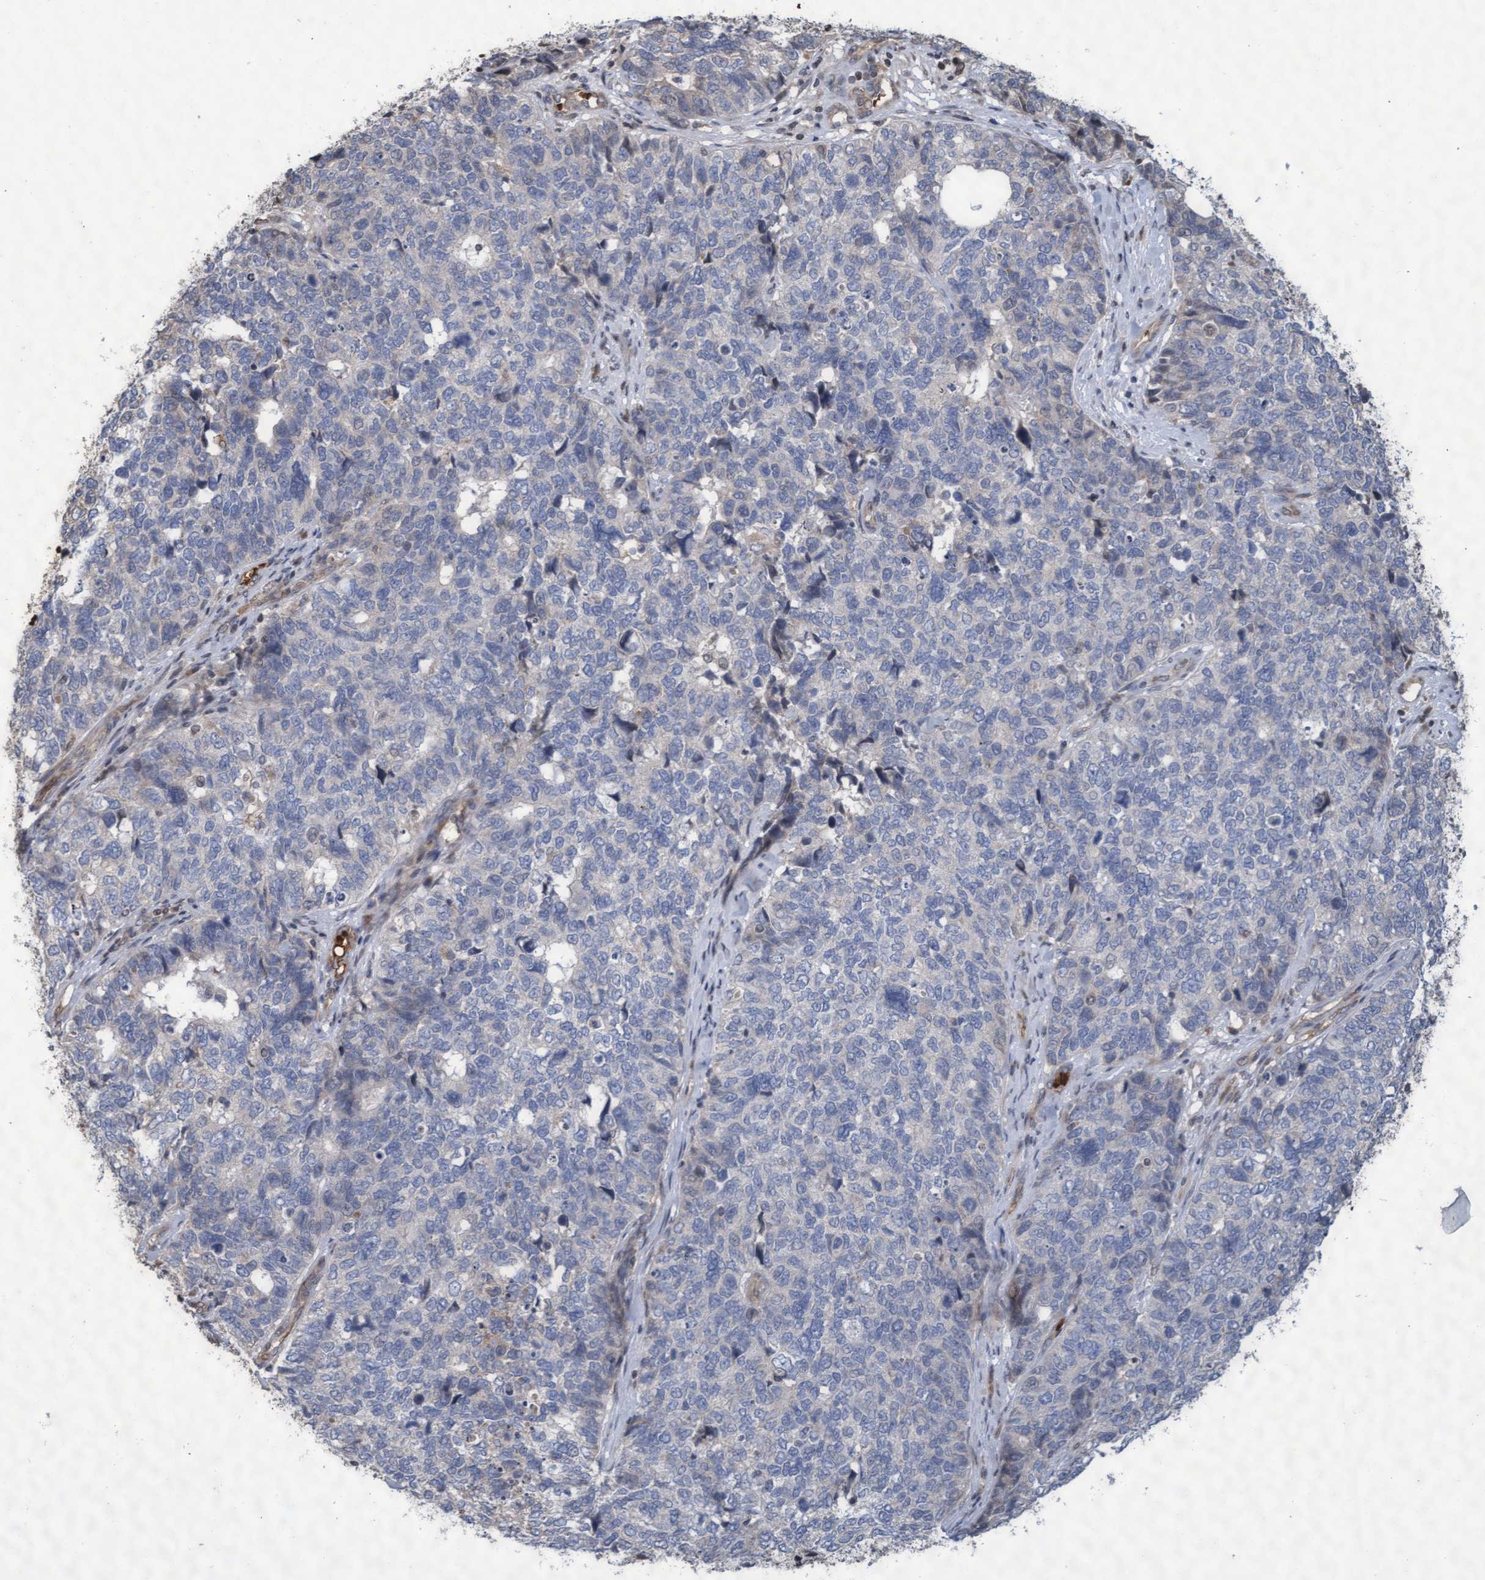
{"staining": {"intensity": "negative", "quantity": "none", "location": "none"}, "tissue": "cervical cancer", "cell_type": "Tumor cells", "image_type": "cancer", "snomed": [{"axis": "morphology", "description": "Squamous cell carcinoma, NOS"}, {"axis": "topography", "description": "Cervix"}], "caption": "Tumor cells are negative for protein expression in human cervical cancer.", "gene": "KCNC2", "patient": {"sex": "female", "age": 63}}